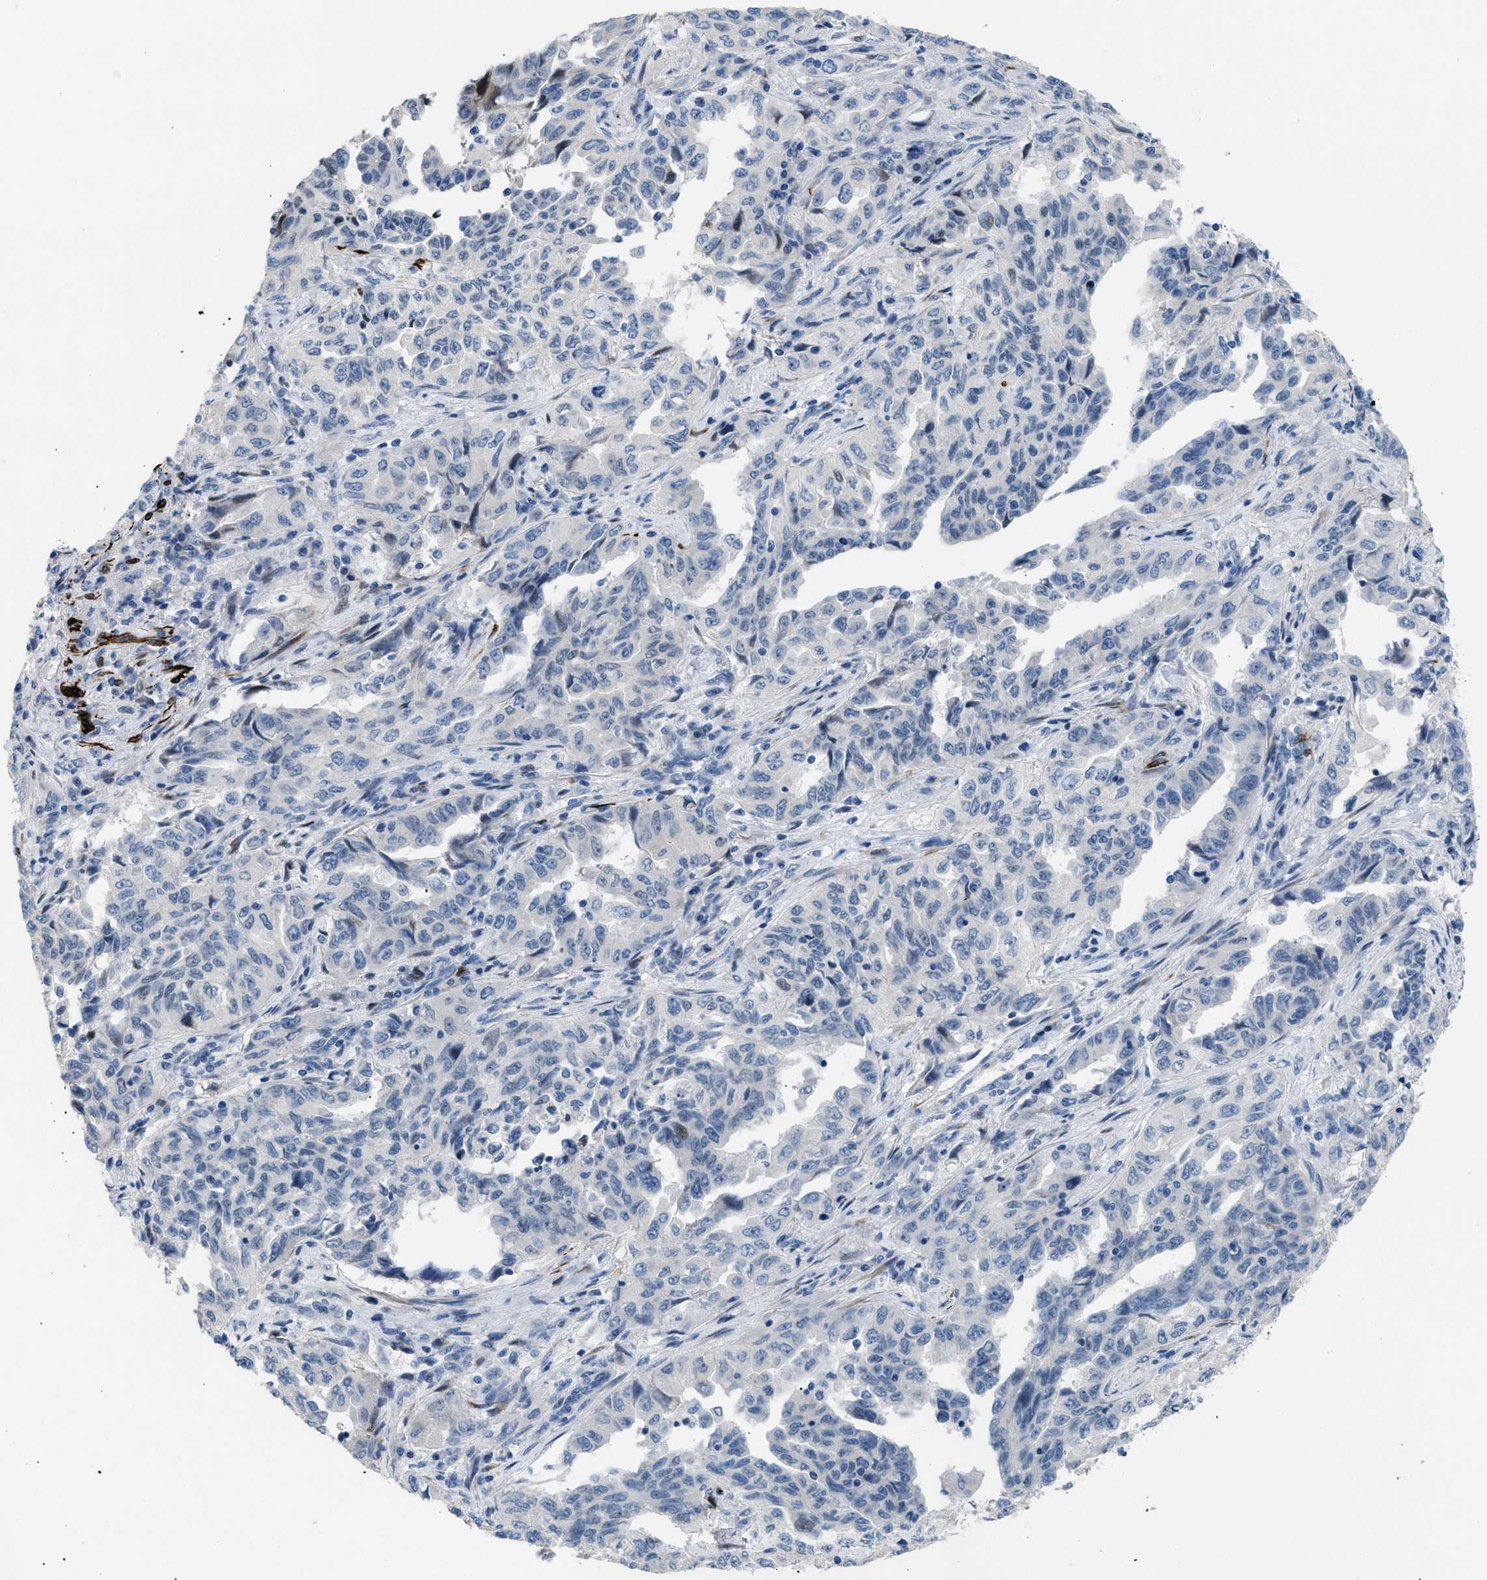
{"staining": {"intensity": "negative", "quantity": "none", "location": "none"}, "tissue": "lung cancer", "cell_type": "Tumor cells", "image_type": "cancer", "snomed": [{"axis": "morphology", "description": "Adenocarcinoma, NOS"}, {"axis": "topography", "description": "Lung"}], "caption": "IHC micrograph of lung cancer stained for a protein (brown), which shows no positivity in tumor cells.", "gene": "ICA1", "patient": {"sex": "female", "age": 51}}